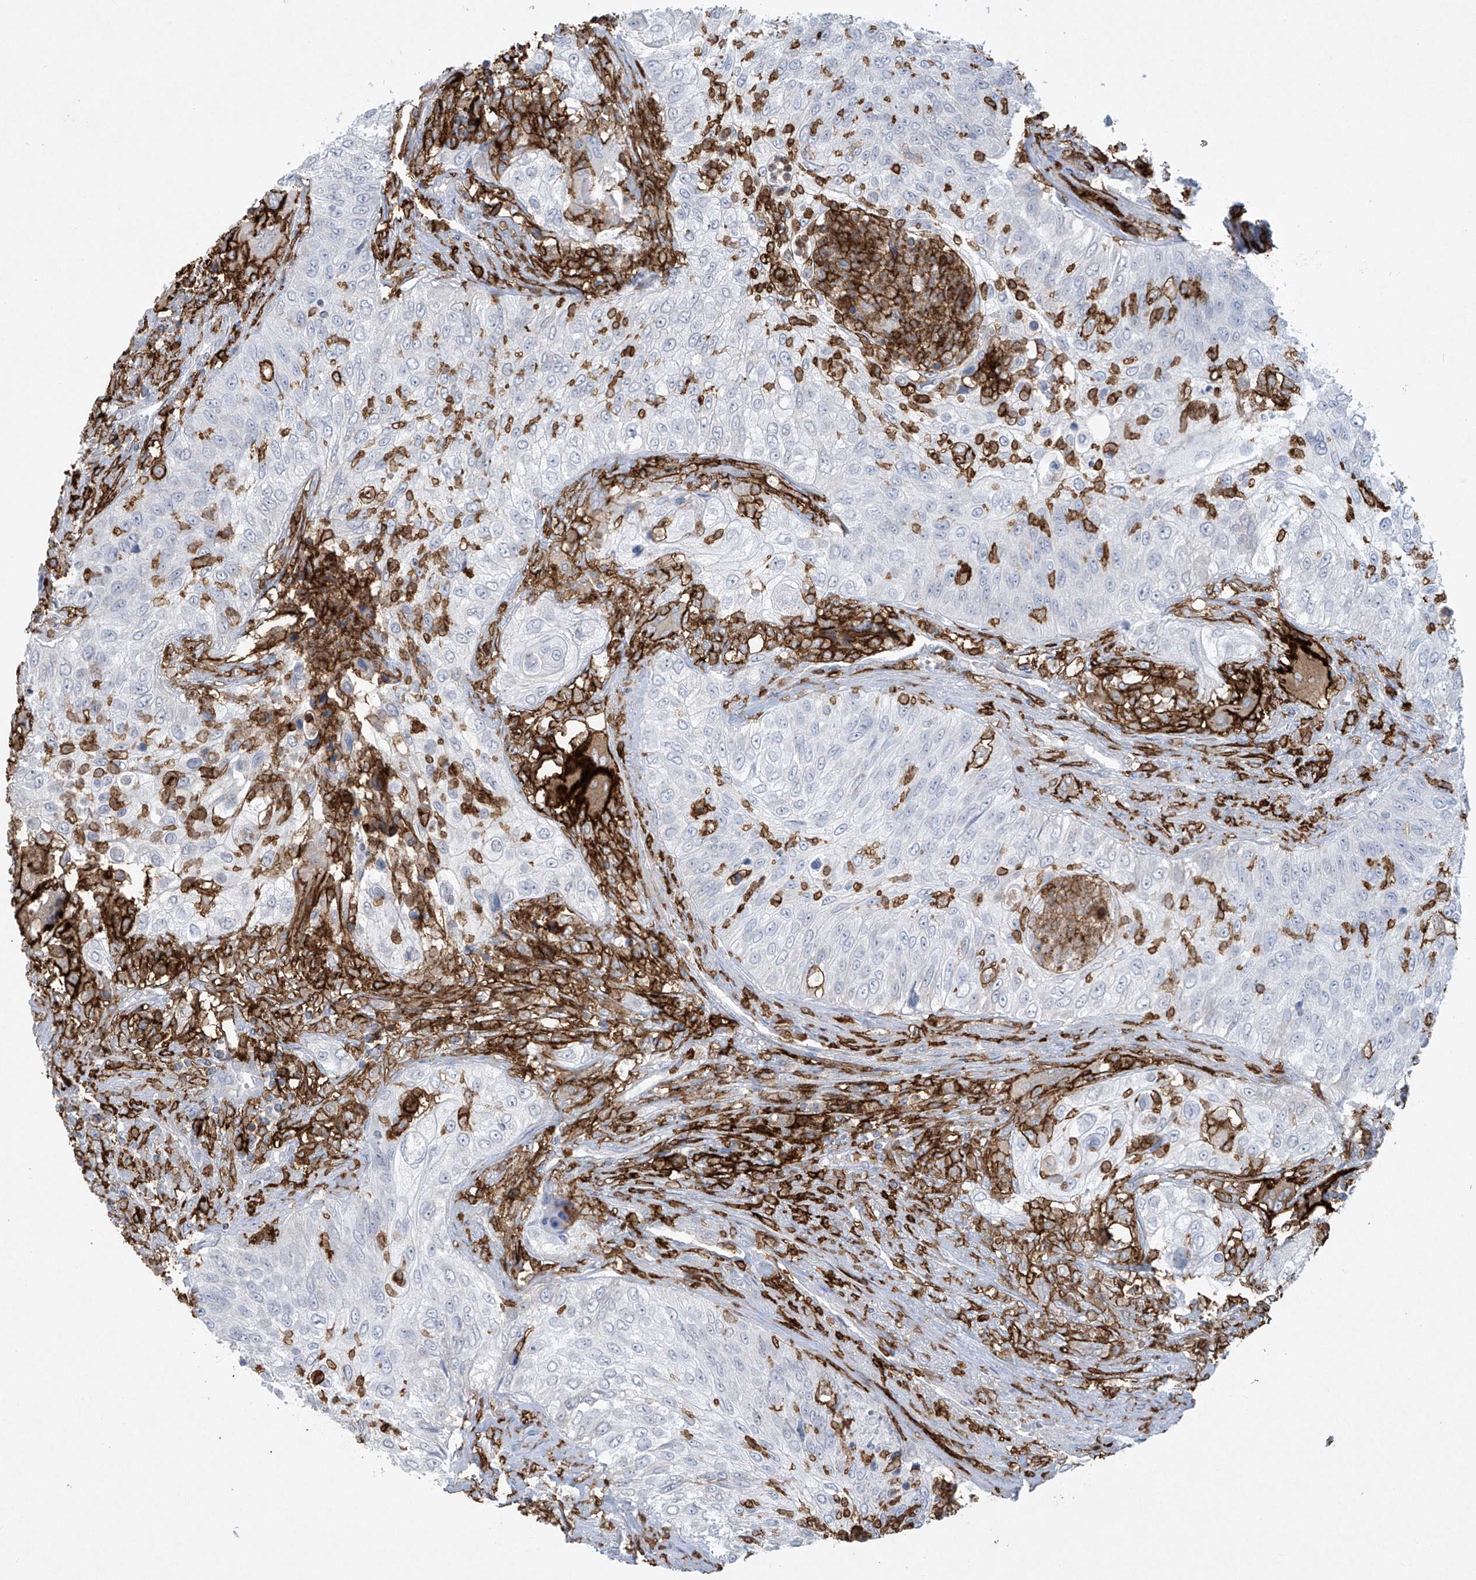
{"staining": {"intensity": "negative", "quantity": "none", "location": "none"}, "tissue": "urothelial cancer", "cell_type": "Tumor cells", "image_type": "cancer", "snomed": [{"axis": "morphology", "description": "Urothelial carcinoma, High grade"}, {"axis": "topography", "description": "Urinary bladder"}], "caption": "IHC of high-grade urothelial carcinoma exhibits no positivity in tumor cells.", "gene": "FCGR3A", "patient": {"sex": "female", "age": 60}}